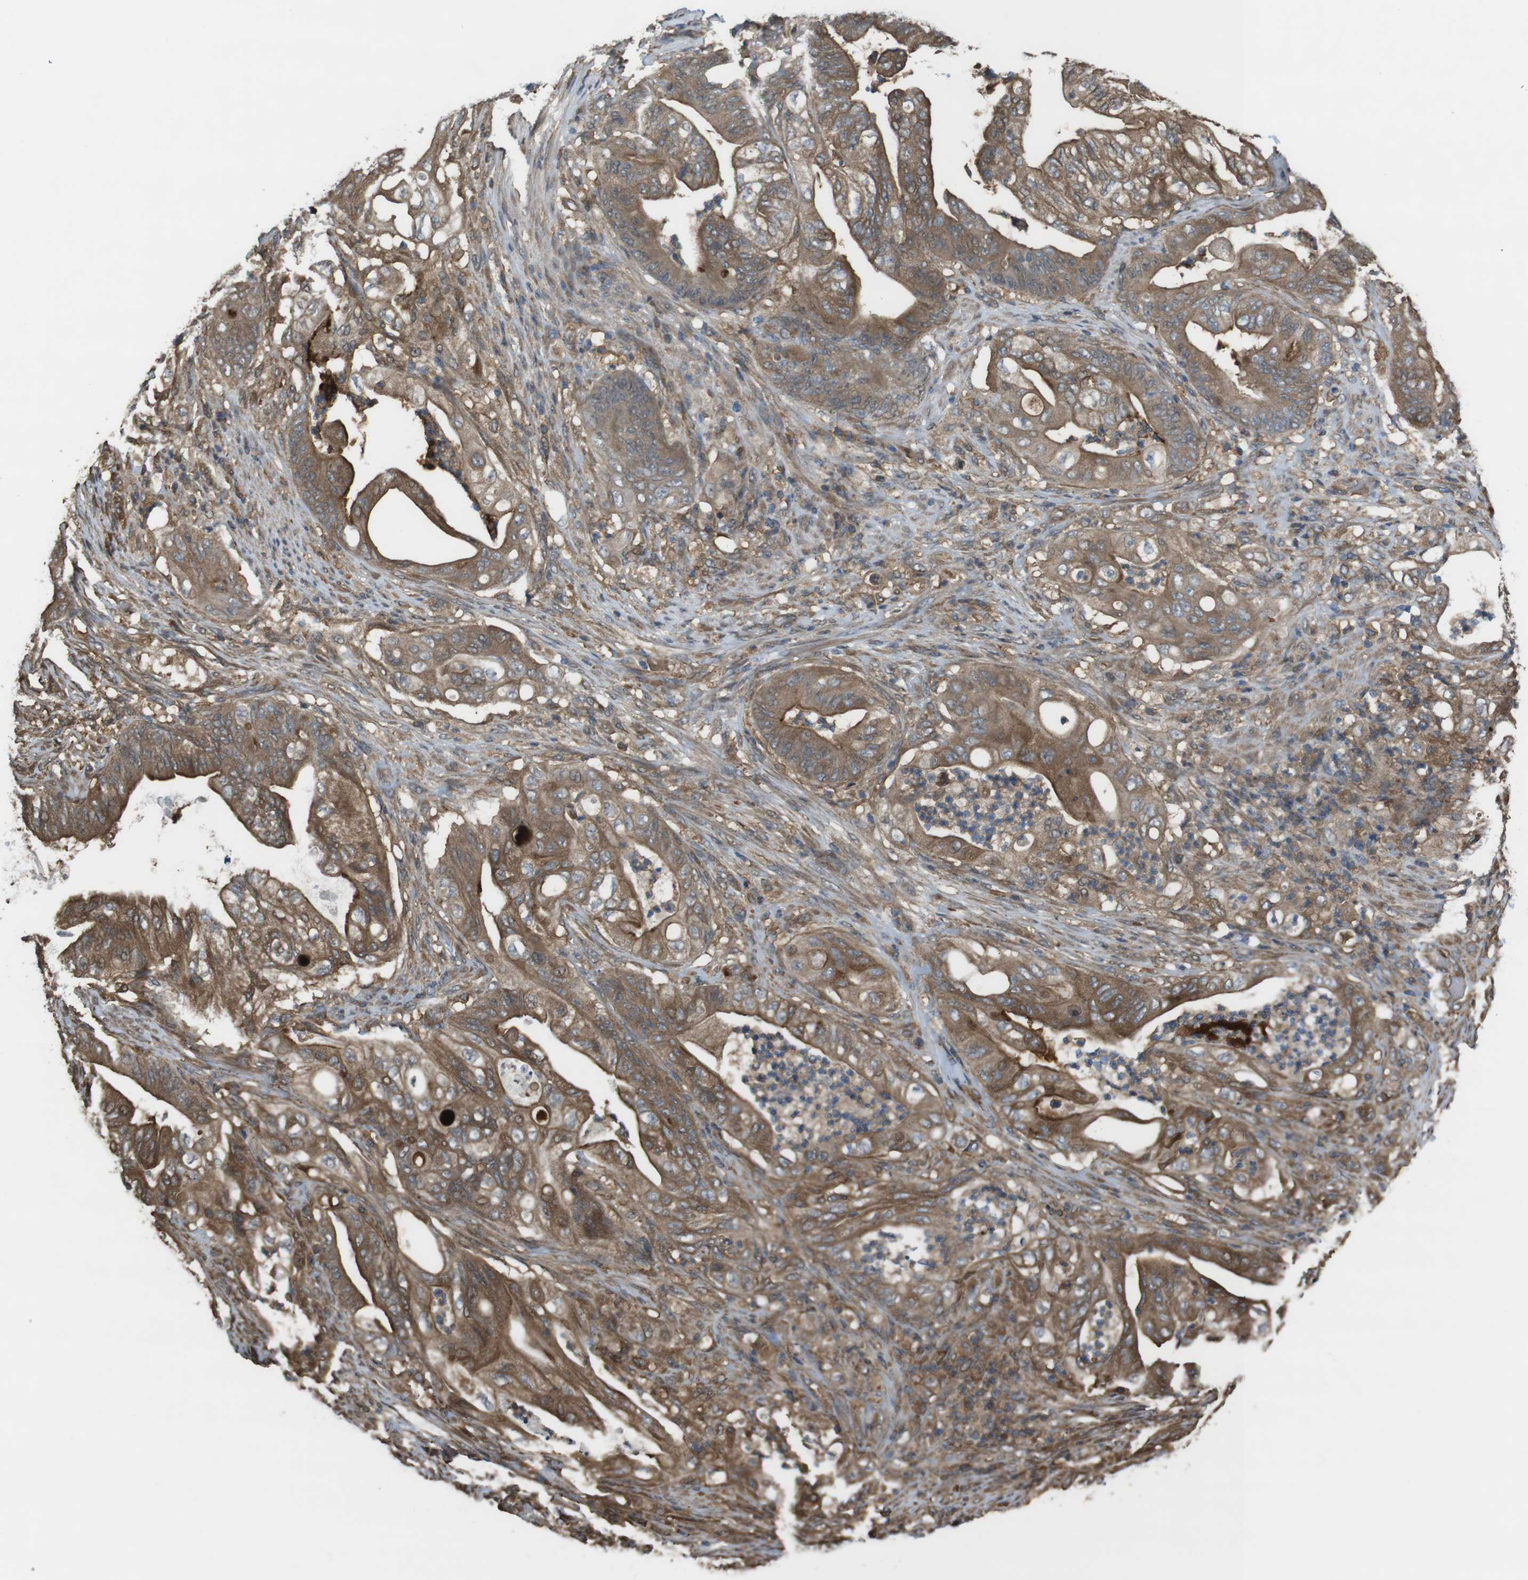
{"staining": {"intensity": "moderate", "quantity": ">75%", "location": "cytoplasmic/membranous"}, "tissue": "stomach cancer", "cell_type": "Tumor cells", "image_type": "cancer", "snomed": [{"axis": "morphology", "description": "Adenocarcinoma, NOS"}, {"axis": "topography", "description": "Stomach"}], "caption": "High-power microscopy captured an immunohistochemistry (IHC) micrograph of stomach cancer, revealing moderate cytoplasmic/membranous staining in about >75% of tumor cells. The staining is performed using DAB (3,3'-diaminobenzidine) brown chromogen to label protein expression. The nuclei are counter-stained blue using hematoxylin.", "gene": "ARHGDIA", "patient": {"sex": "female", "age": 73}}